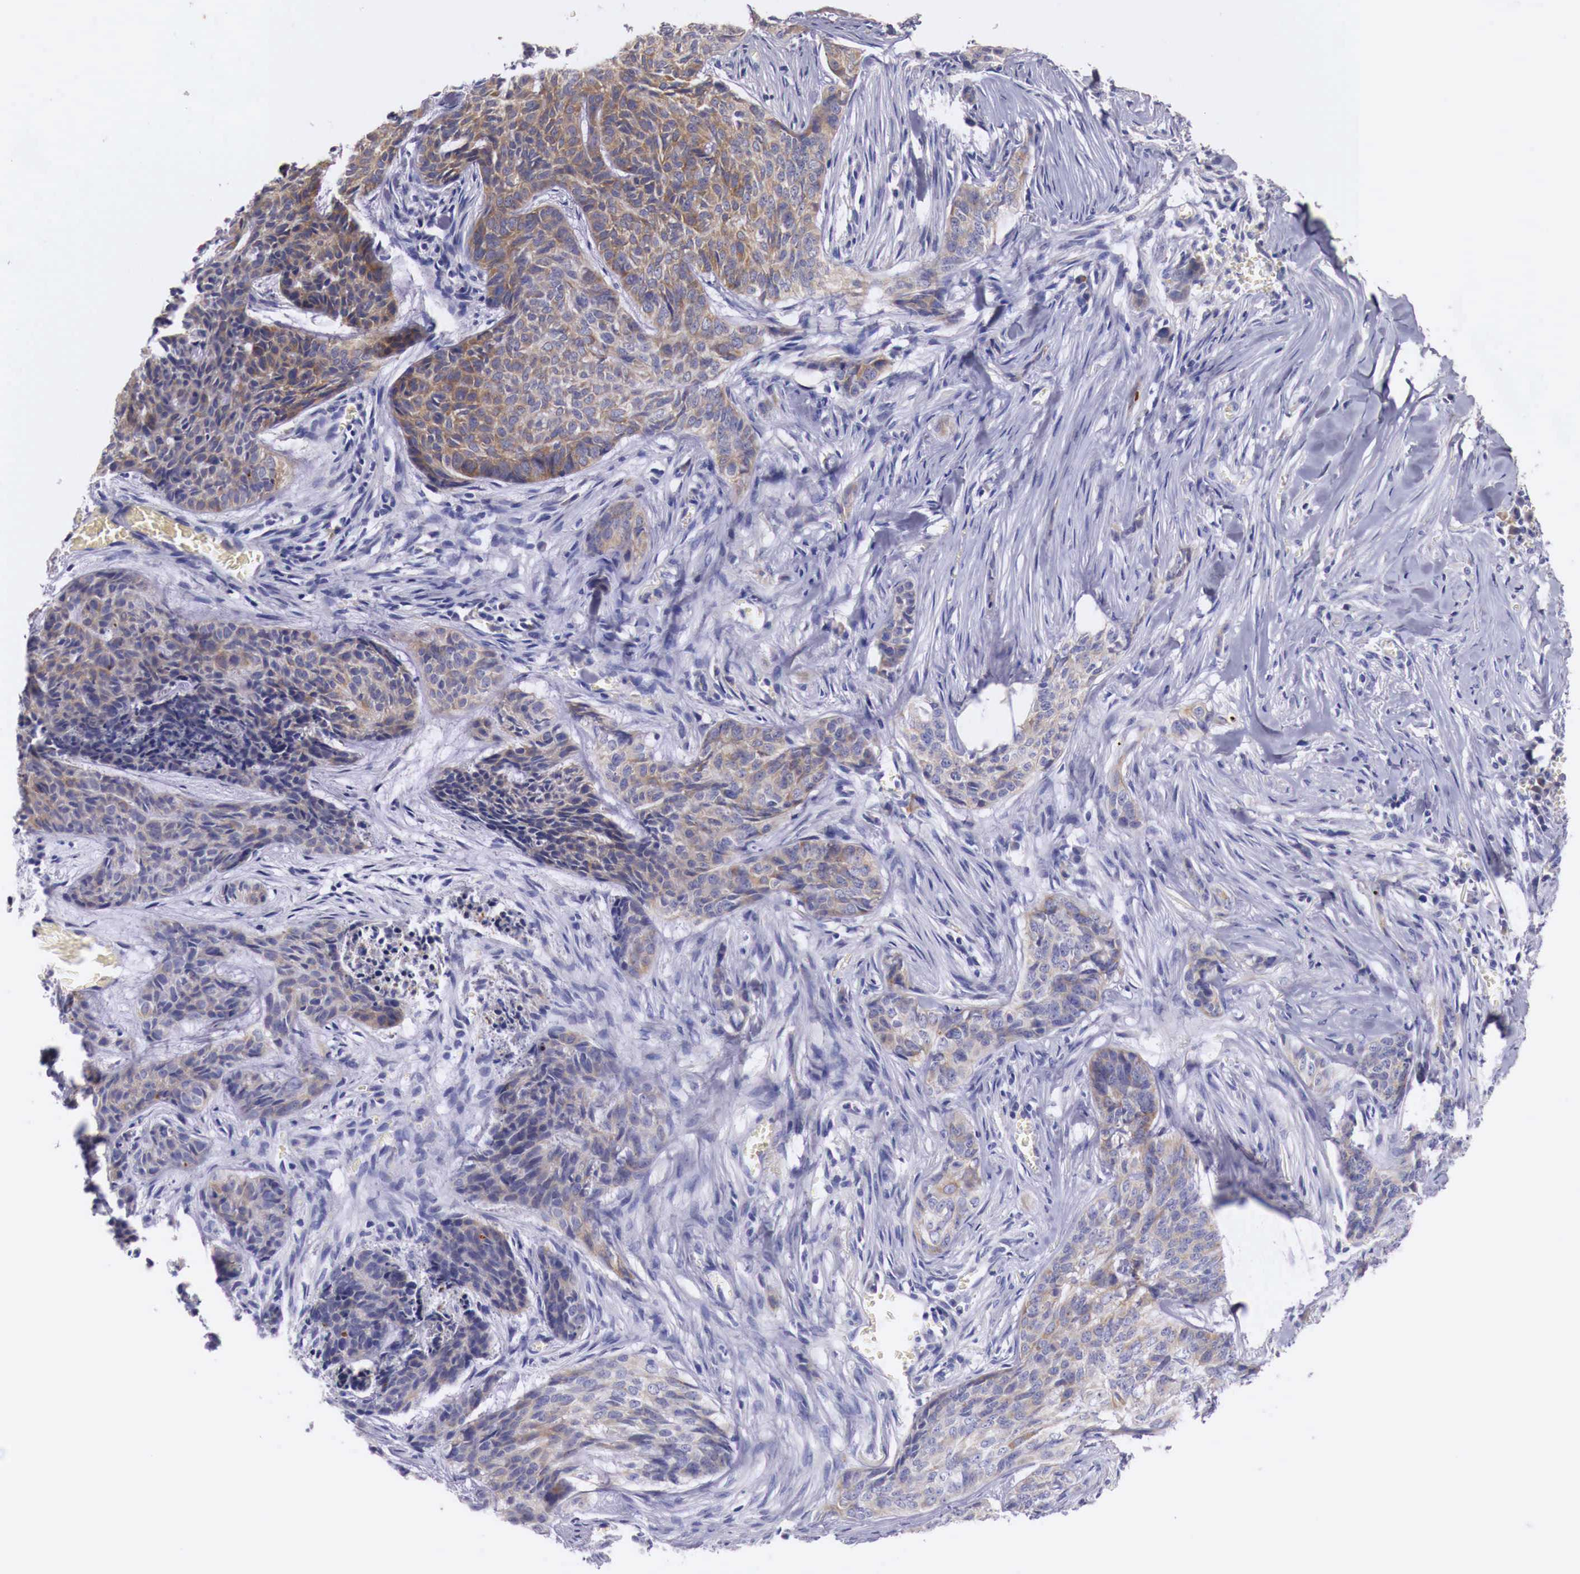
{"staining": {"intensity": "weak", "quantity": ">75%", "location": "cytoplasmic/membranous"}, "tissue": "skin cancer", "cell_type": "Tumor cells", "image_type": "cancer", "snomed": [{"axis": "morphology", "description": "Normal tissue, NOS"}, {"axis": "morphology", "description": "Basal cell carcinoma"}, {"axis": "topography", "description": "Skin"}], "caption": "A micrograph of human skin cancer stained for a protein shows weak cytoplasmic/membranous brown staining in tumor cells.", "gene": "NREP", "patient": {"sex": "female", "age": 65}}